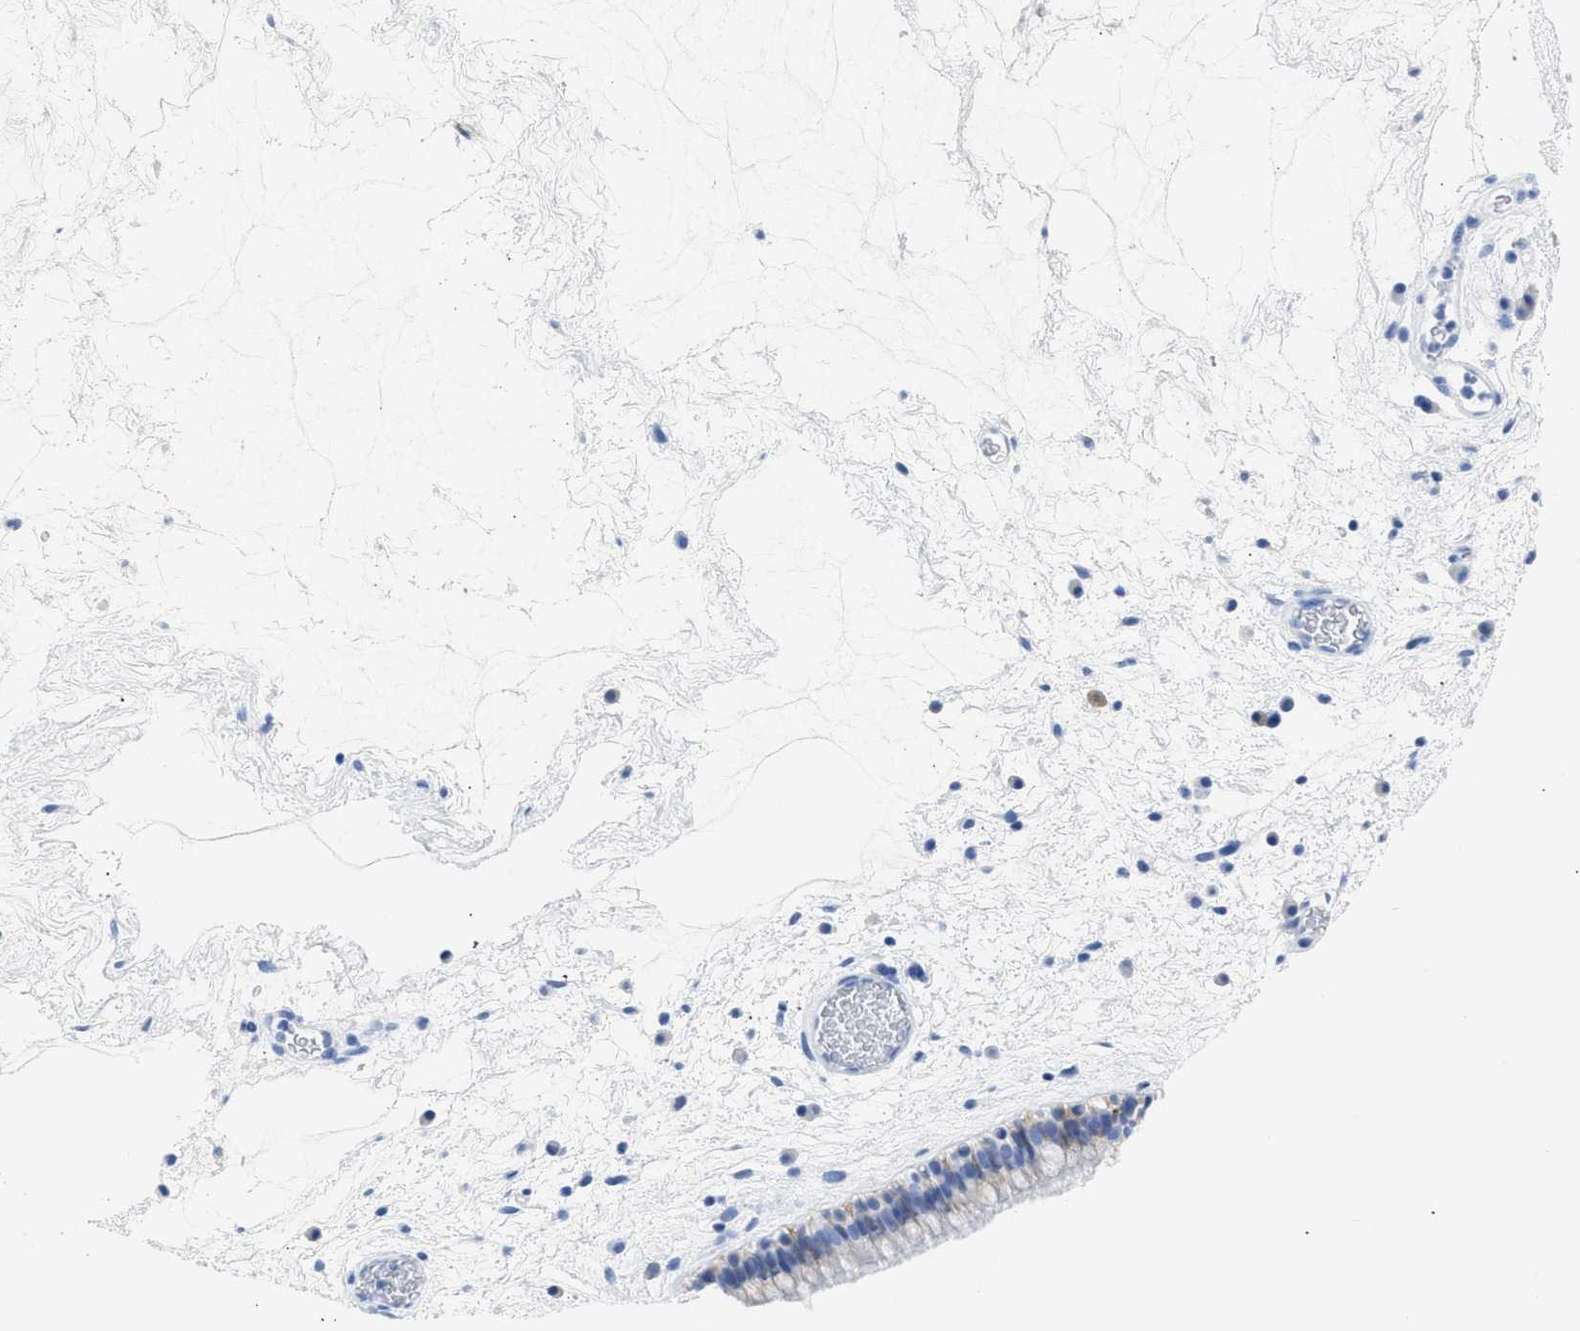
{"staining": {"intensity": "moderate", "quantity": "<25%", "location": "cytoplasmic/membranous"}, "tissue": "nasopharynx", "cell_type": "Respiratory epithelial cells", "image_type": "normal", "snomed": [{"axis": "morphology", "description": "Normal tissue, NOS"}, {"axis": "morphology", "description": "Inflammation, NOS"}, {"axis": "topography", "description": "Nasopharynx"}], "caption": "This image displays benign nasopharynx stained with immunohistochemistry (IHC) to label a protein in brown. The cytoplasmic/membranous of respiratory epithelial cells show moderate positivity for the protein. Nuclei are counter-stained blue.", "gene": "NCAM1", "patient": {"sex": "male", "age": 48}}